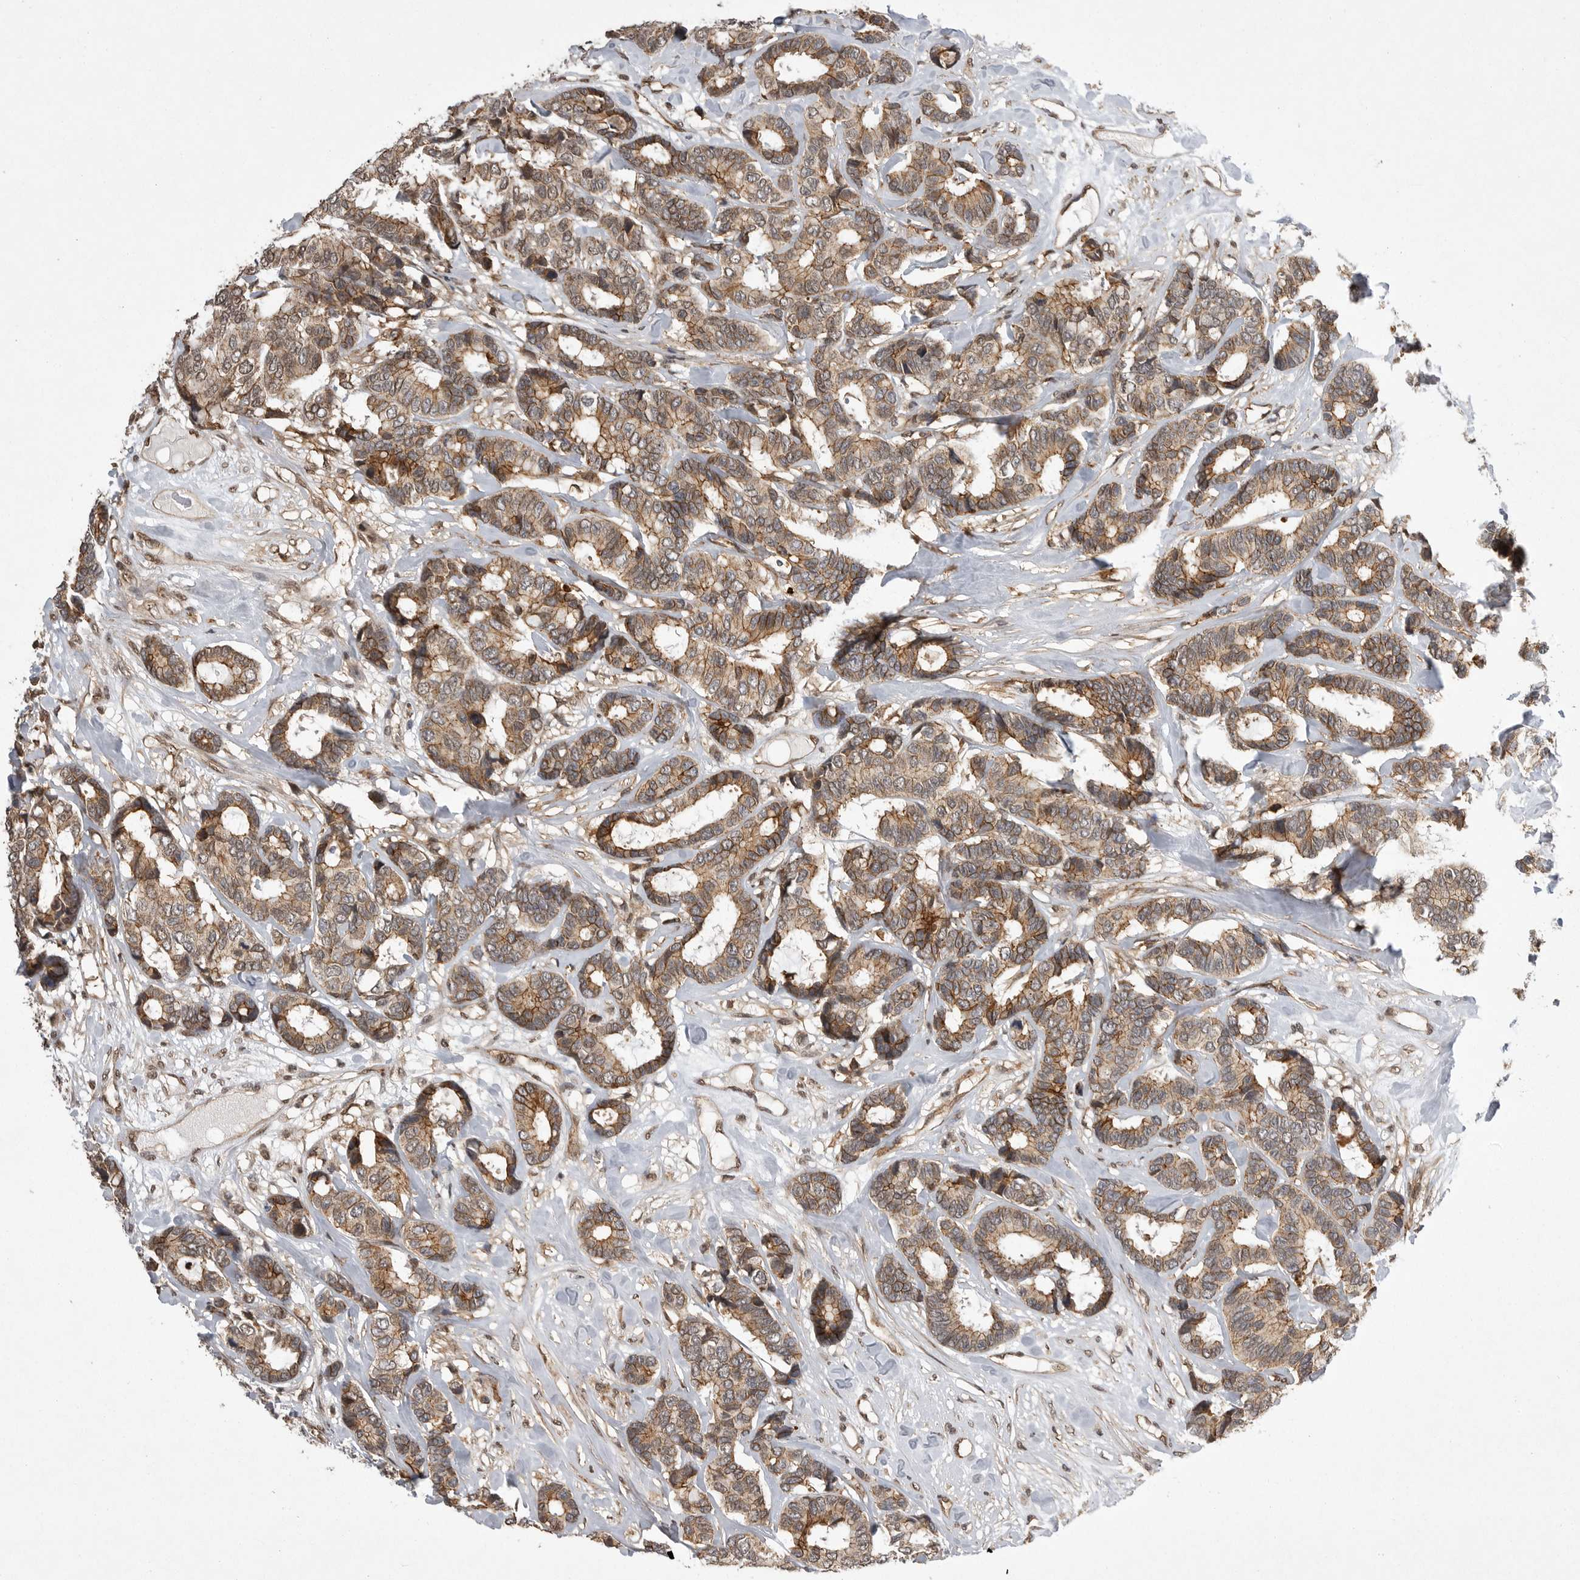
{"staining": {"intensity": "moderate", "quantity": ">75%", "location": "cytoplasmic/membranous"}, "tissue": "breast cancer", "cell_type": "Tumor cells", "image_type": "cancer", "snomed": [{"axis": "morphology", "description": "Duct carcinoma"}, {"axis": "topography", "description": "Breast"}], "caption": "This micrograph exhibits immunohistochemistry staining of breast cancer (invasive ductal carcinoma), with medium moderate cytoplasmic/membranous staining in approximately >75% of tumor cells.", "gene": "NECTIN1", "patient": {"sex": "female", "age": 87}}